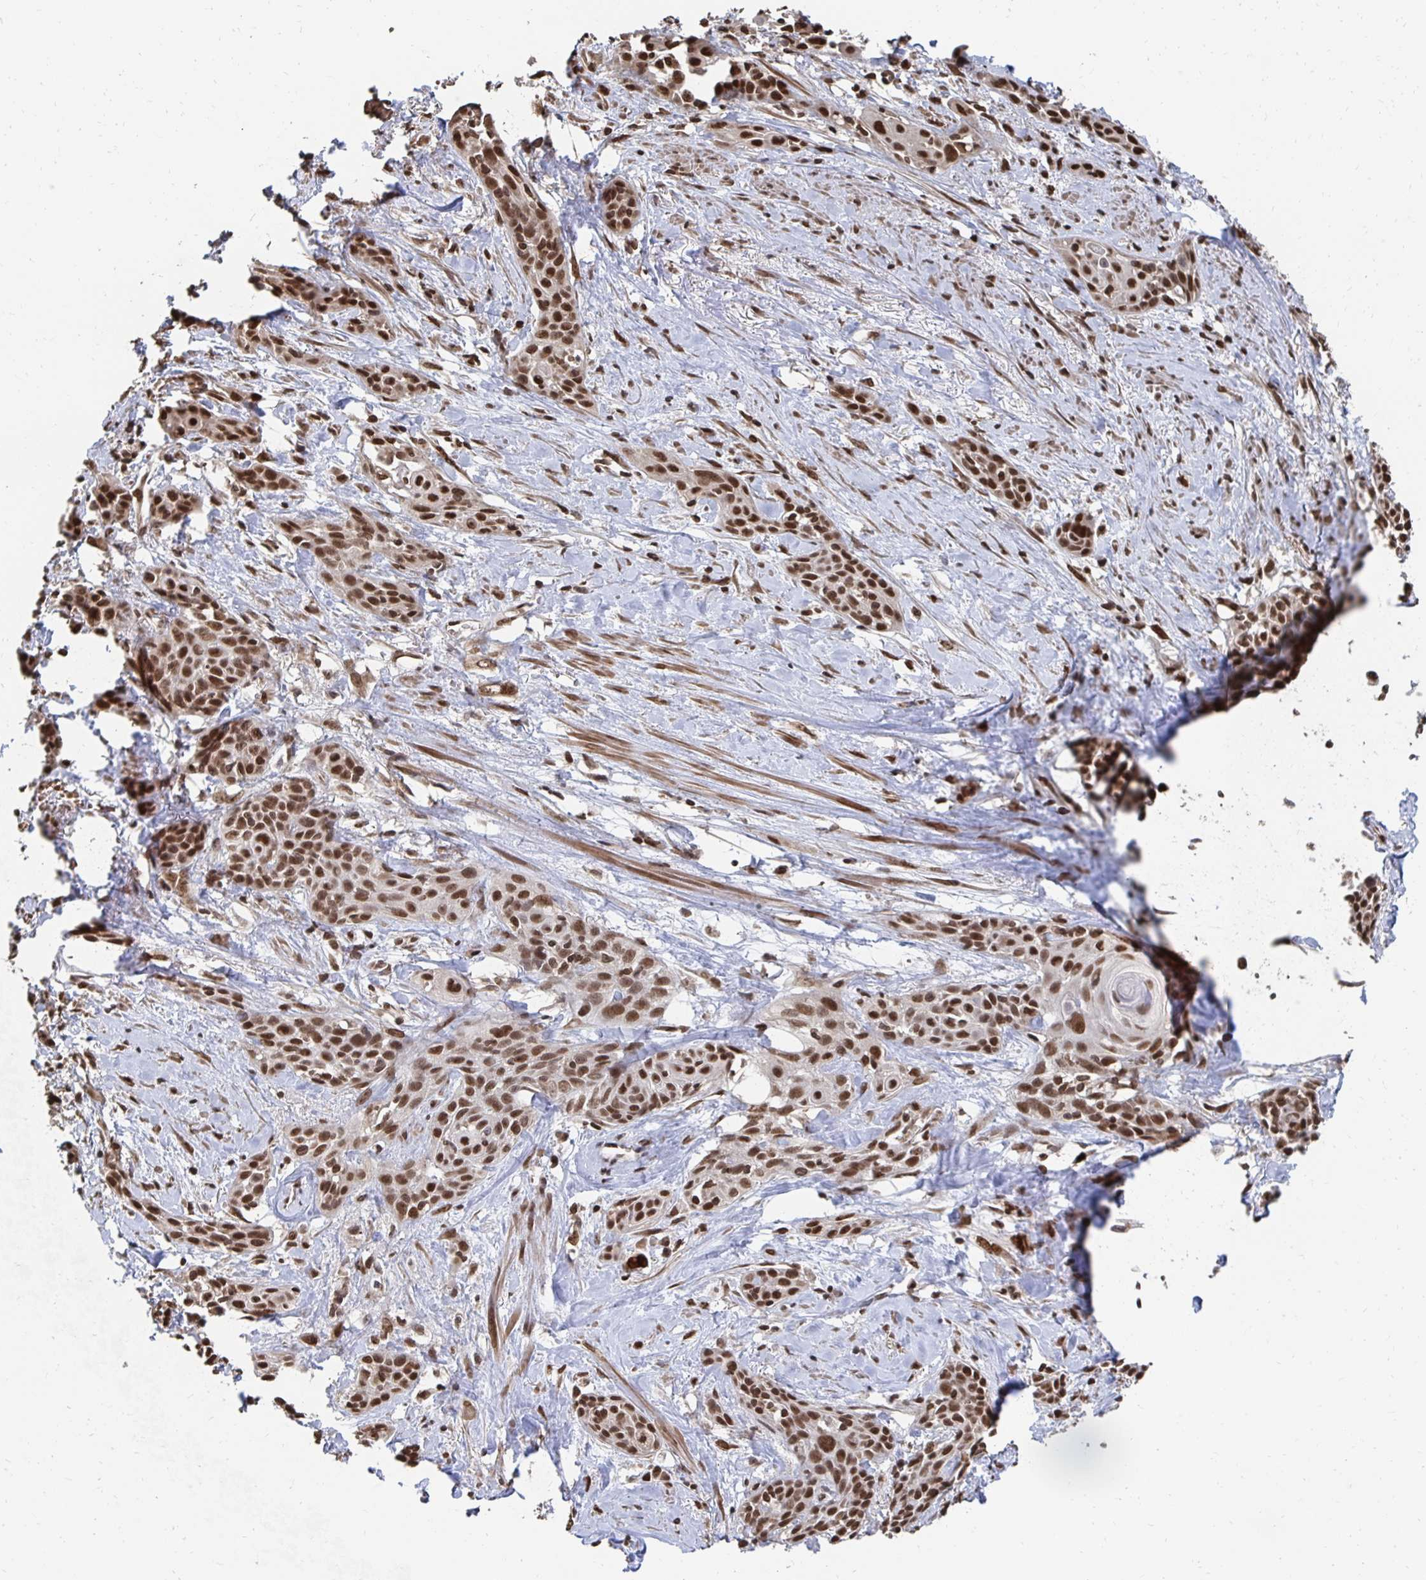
{"staining": {"intensity": "strong", "quantity": ">75%", "location": "nuclear"}, "tissue": "skin cancer", "cell_type": "Tumor cells", "image_type": "cancer", "snomed": [{"axis": "morphology", "description": "Squamous cell carcinoma, NOS"}, {"axis": "topography", "description": "Skin"}, {"axis": "topography", "description": "Anal"}], "caption": "DAB (3,3'-diaminobenzidine) immunohistochemical staining of human squamous cell carcinoma (skin) displays strong nuclear protein staining in about >75% of tumor cells.", "gene": "GTF3C6", "patient": {"sex": "male", "age": 64}}